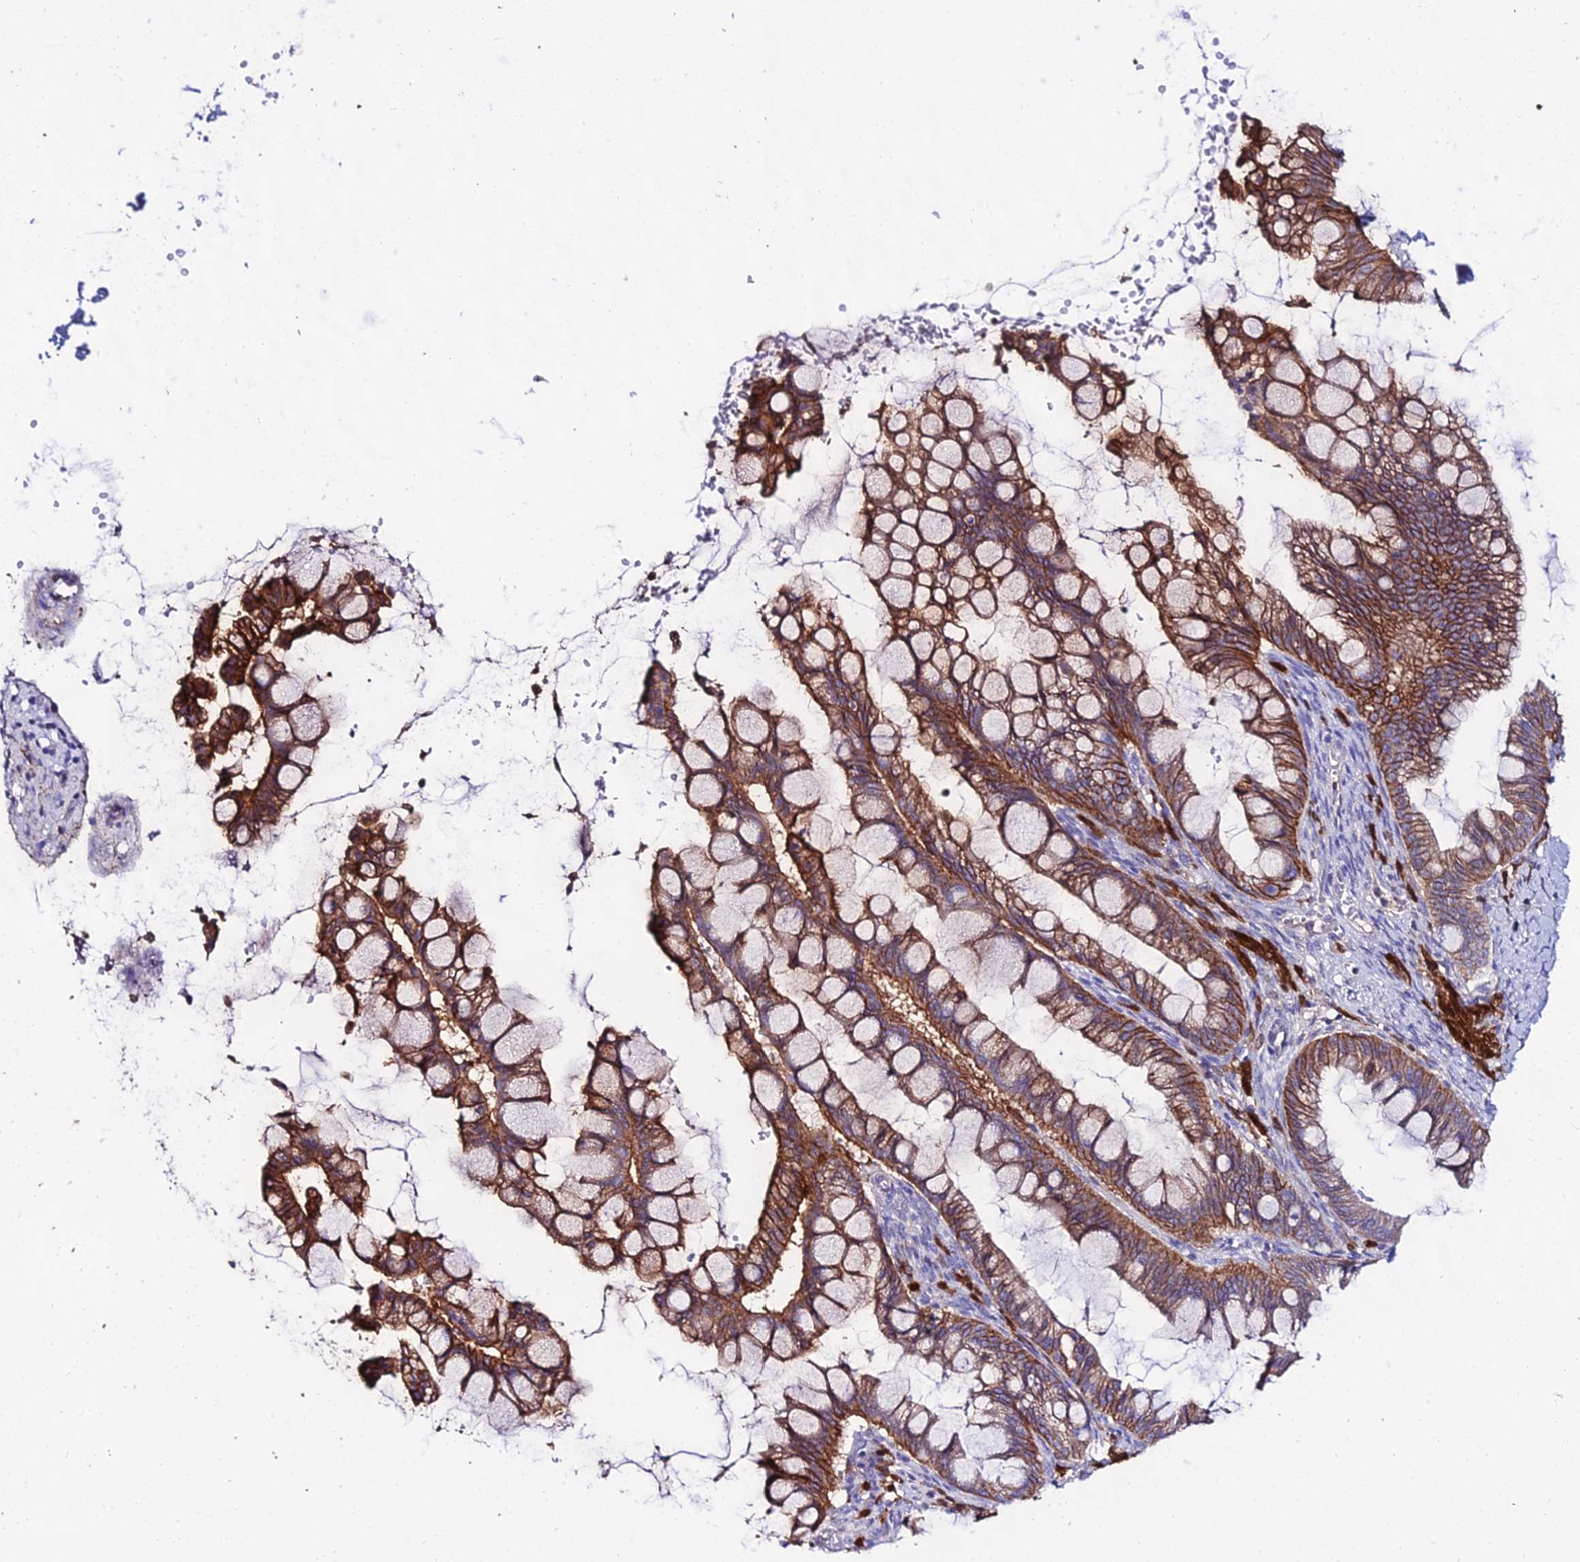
{"staining": {"intensity": "moderate", "quantity": ">75%", "location": "cytoplasmic/membranous"}, "tissue": "ovarian cancer", "cell_type": "Tumor cells", "image_type": "cancer", "snomed": [{"axis": "morphology", "description": "Cystadenocarcinoma, mucinous, NOS"}, {"axis": "topography", "description": "Ovary"}], "caption": "Tumor cells demonstrate medium levels of moderate cytoplasmic/membranous expression in approximately >75% of cells in ovarian cancer (mucinous cystadenocarcinoma).", "gene": "S100A16", "patient": {"sex": "female", "age": 73}}